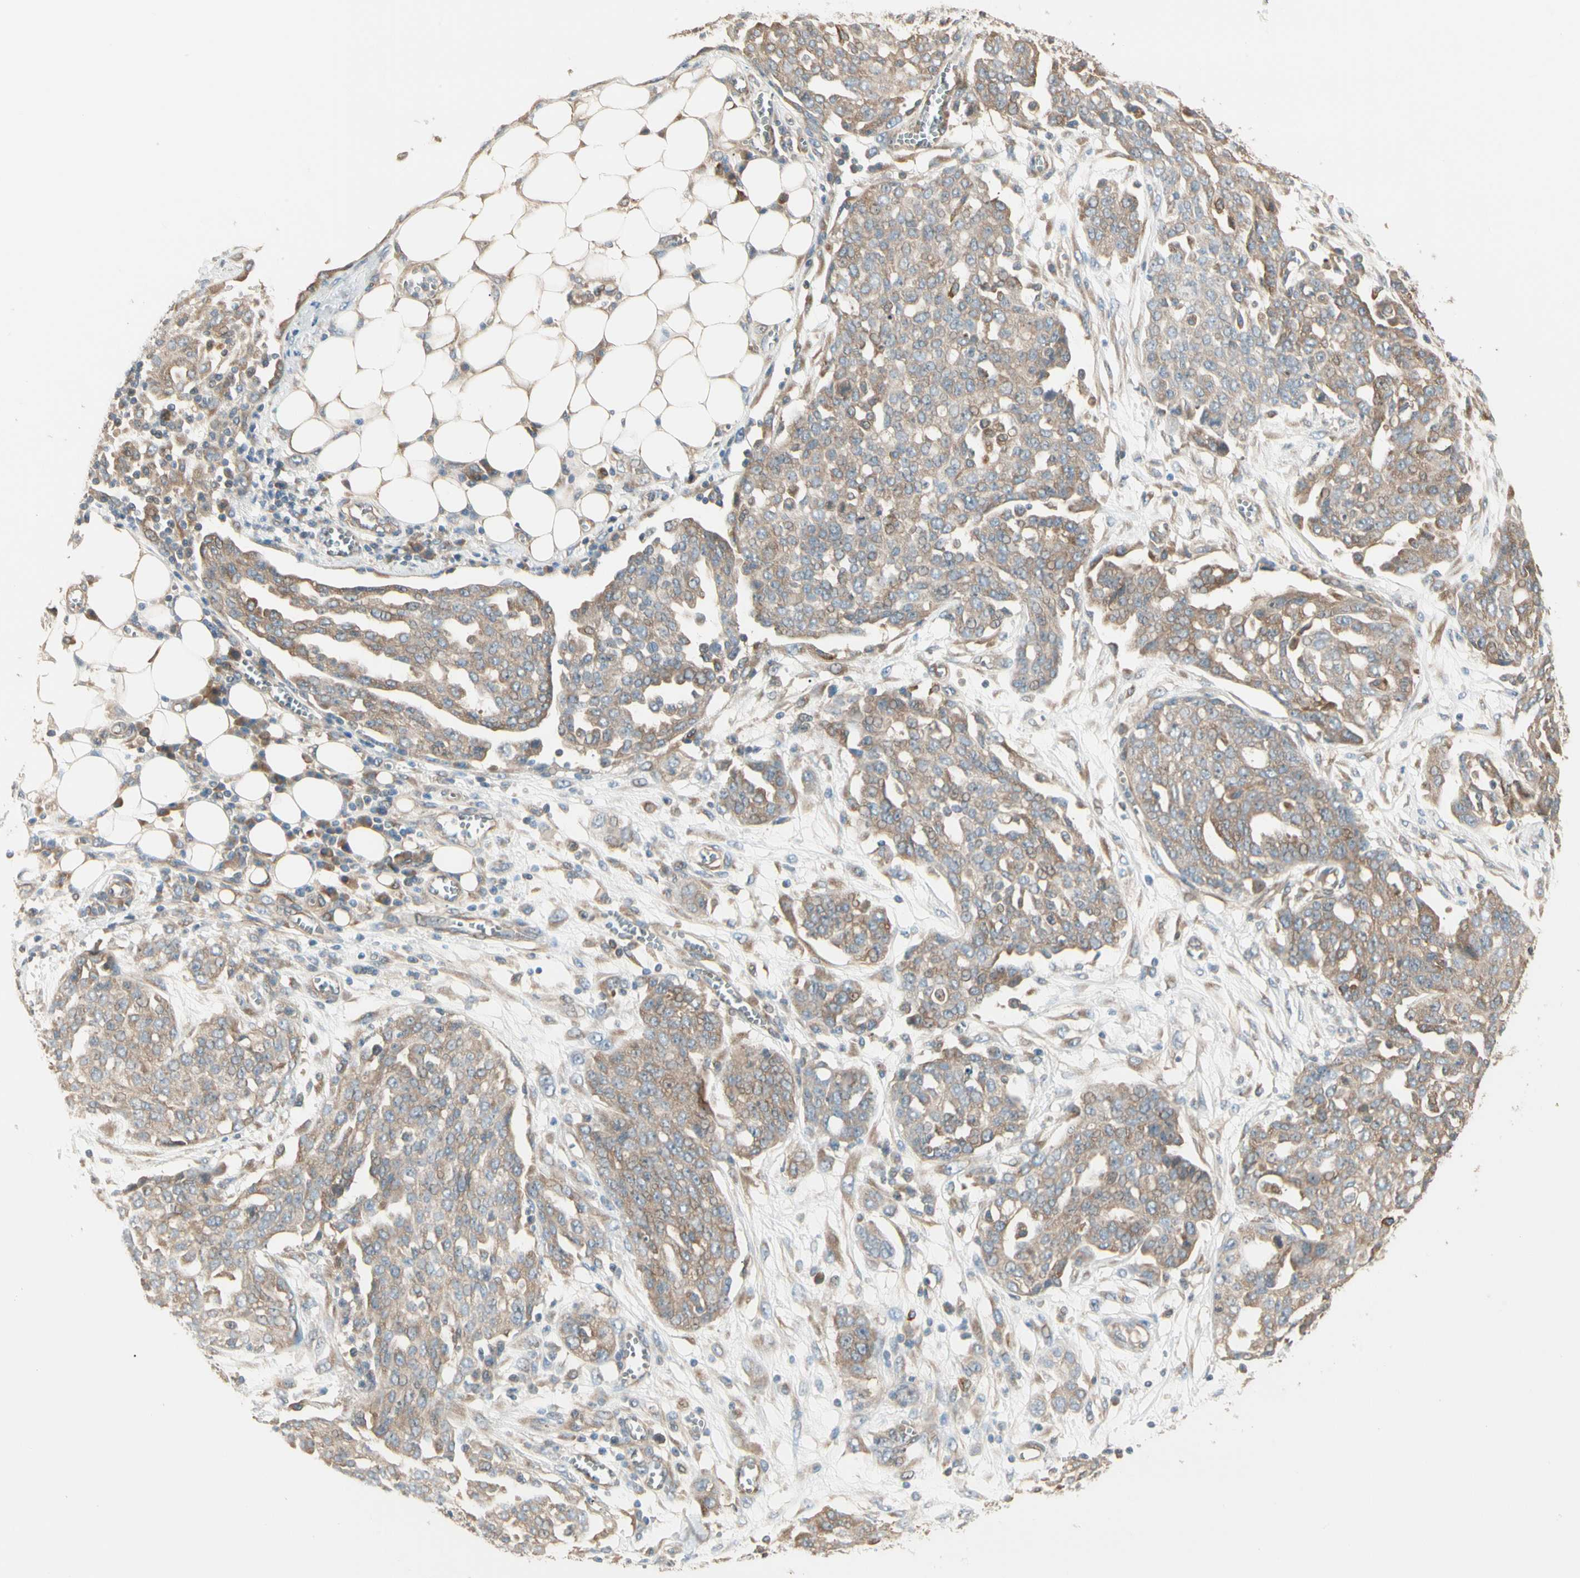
{"staining": {"intensity": "moderate", "quantity": ">75%", "location": "cytoplasmic/membranous"}, "tissue": "ovarian cancer", "cell_type": "Tumor cells", "image_type": "cancer", "snomed": [{"axis": "morphology", "description": "Cystadenocarcinoma, serous, NOS"}, {"axis": "topography", "description": "Soft tissue"}, {"axis": "topography", "description": "Ovary"}], "caption": "Ovarian serous cystadenocarcinoma tissue displays moderate cytoplasmic/membranous staining in approximately >75% of tumor cells (DAB IHC, brown staining for protein, blue staining for nuclei).", "gene": "IRAG1", "patient": {"sex": "female", "age": 57}}